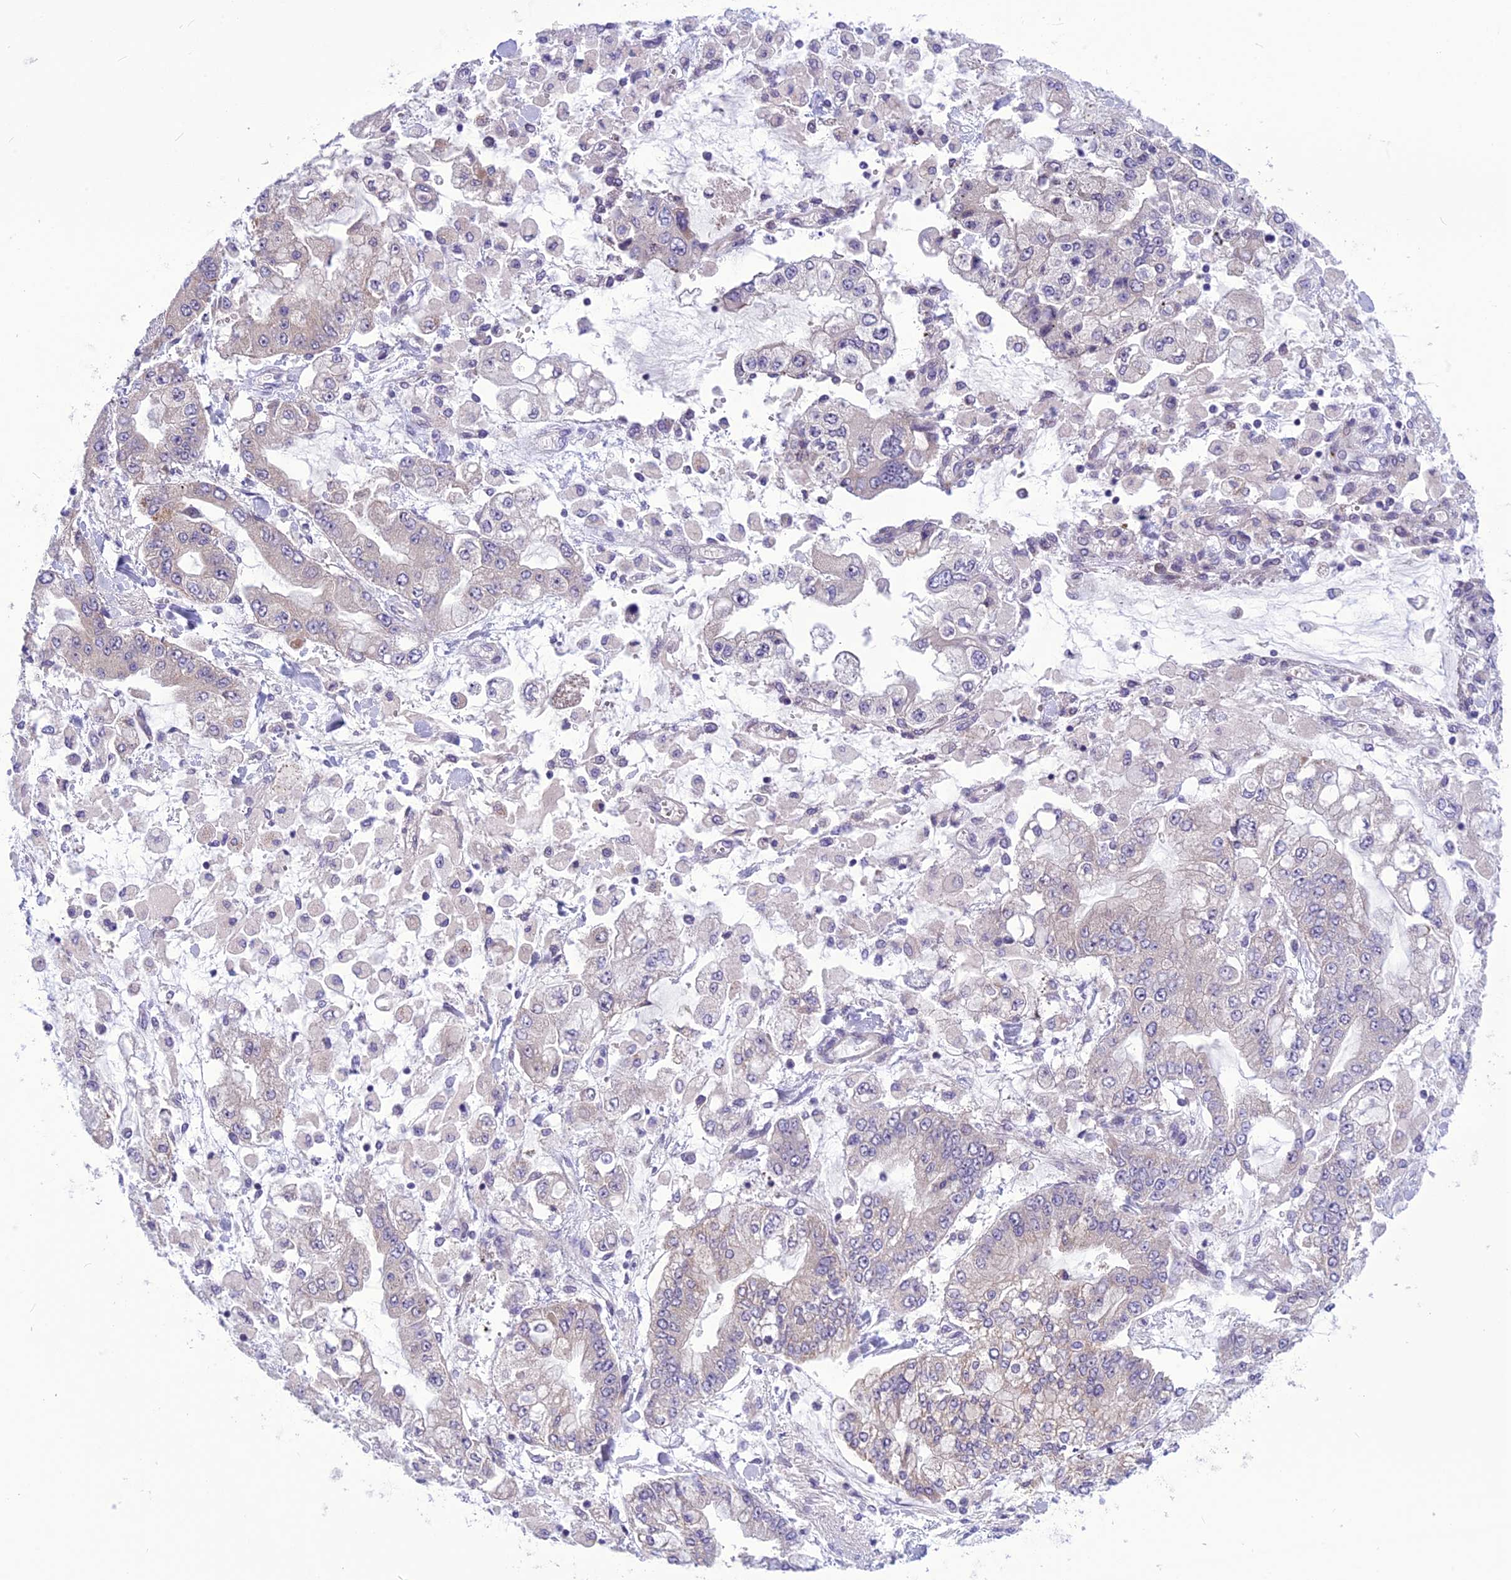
{"staining": {"intensity": "weak", "quantity": "<25%", "location": "cytoplasmic/membranous"}, "tissue": "stomach cancer", "cell_type": "Tumor cells", "image_type": "cancer", "snomed": [{"axis": "morphology", "description": "Normal tissue, NOS"}, {"axis": "morphology", "description": "Adenocarcinoma, NOS"}, {"axis": "topography", "description": "Stomach, upper"}, {"axis": "topography", "description": "Stomach"}], "caption": "Immunohistochemical staining of human stomach adenocarcinoma reveals no significant expression in tumor cells.", "gene": "PSMF1", "patient": {"sex": "male", "age": 76}}